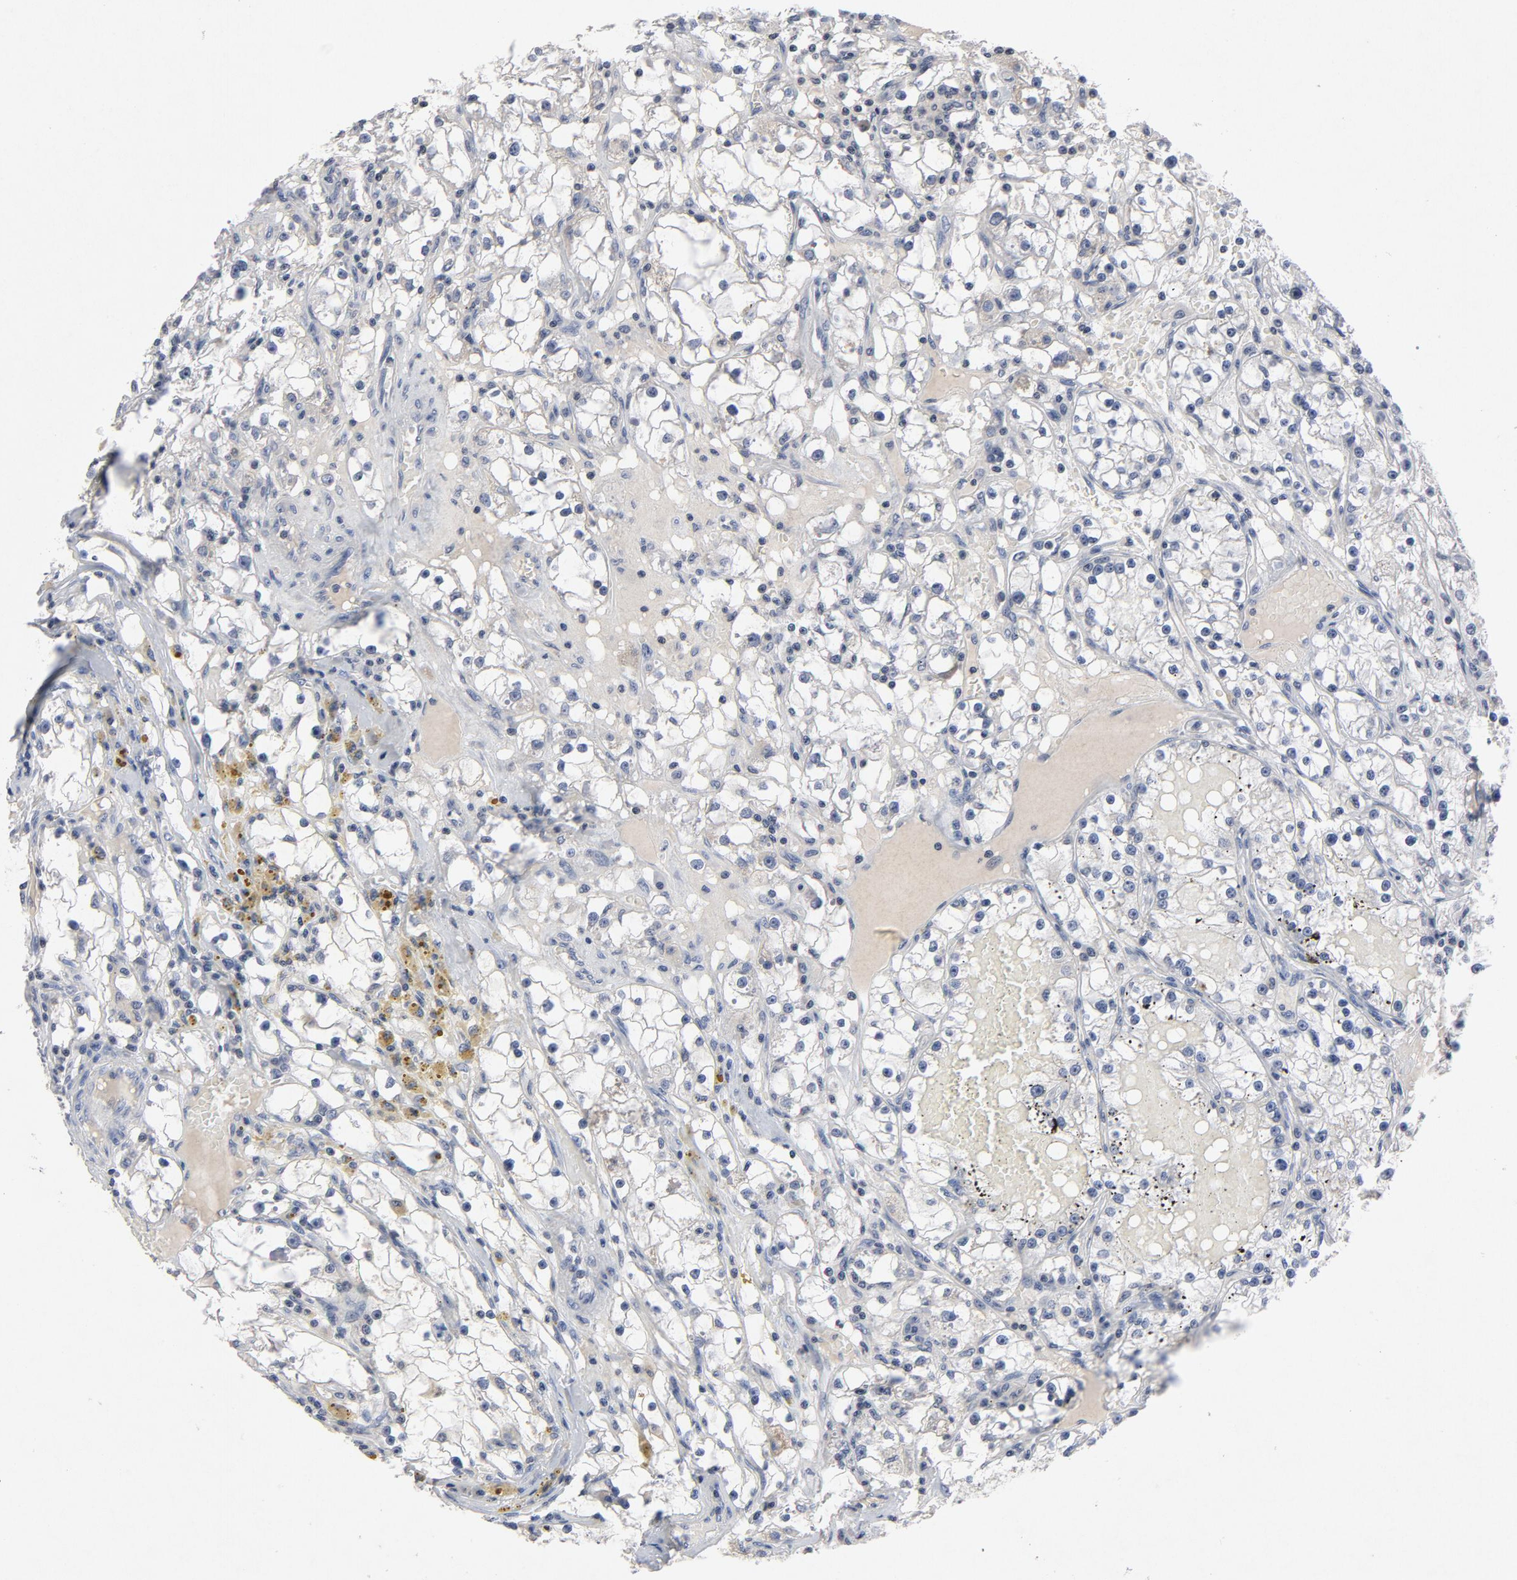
{"staining": {"intensity": "negative", "quantity": "none", "location": "none"}, "tissue": "renal cancer", "cell_type": "Tumor cells", "image_type": "cancer", "snomed": [{"axis": "morphology", "description": "Adenocarcinoma, NOS"}, {"axis": "topography", "description": "Kidney"}], "caption": "The image demonstrates no staining of tumor cells in renal adenocarcinoma.", "gene": "TCL1A", "patient": {"sex": "male", "age": 56}}